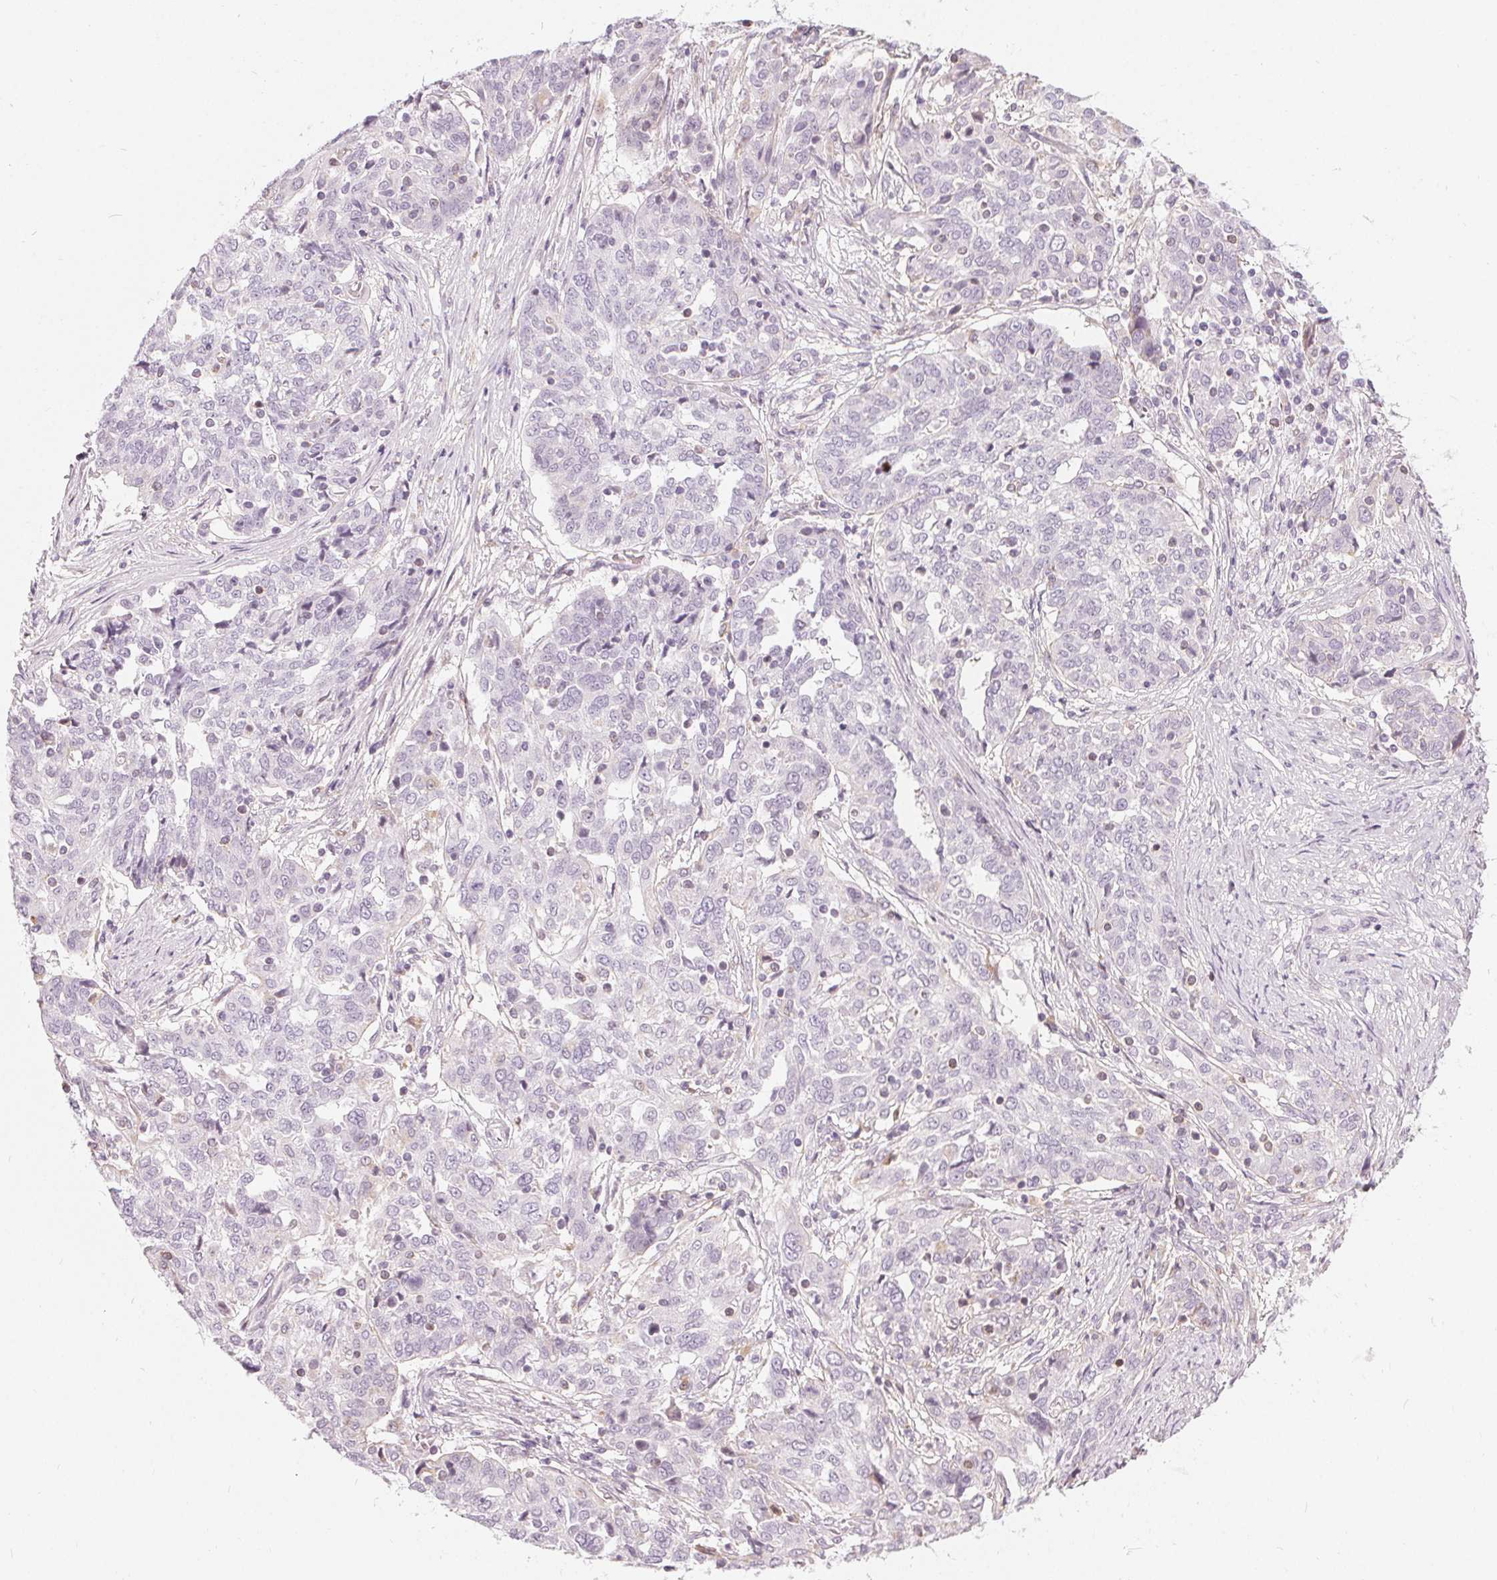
{"staining": {"intensity": "negative", "quantity": "none", "location": "none"}, "tissue": "ovarian cancer", "cell_type": "Tumor cells", "image_type": "cancer", "snomed": [{"axis": "morphology", "description": "Cystadenocarcinoma, serous, NOS"}, {"axis": "topography", "description": "Ovary"}], "caption": "Protein analysis of serous cystadenocarcinoma (ovarian) reveals no significant expression in tumor cells.", "gene": "HOPX", "patient": {"sex": "female", "age": 67}}